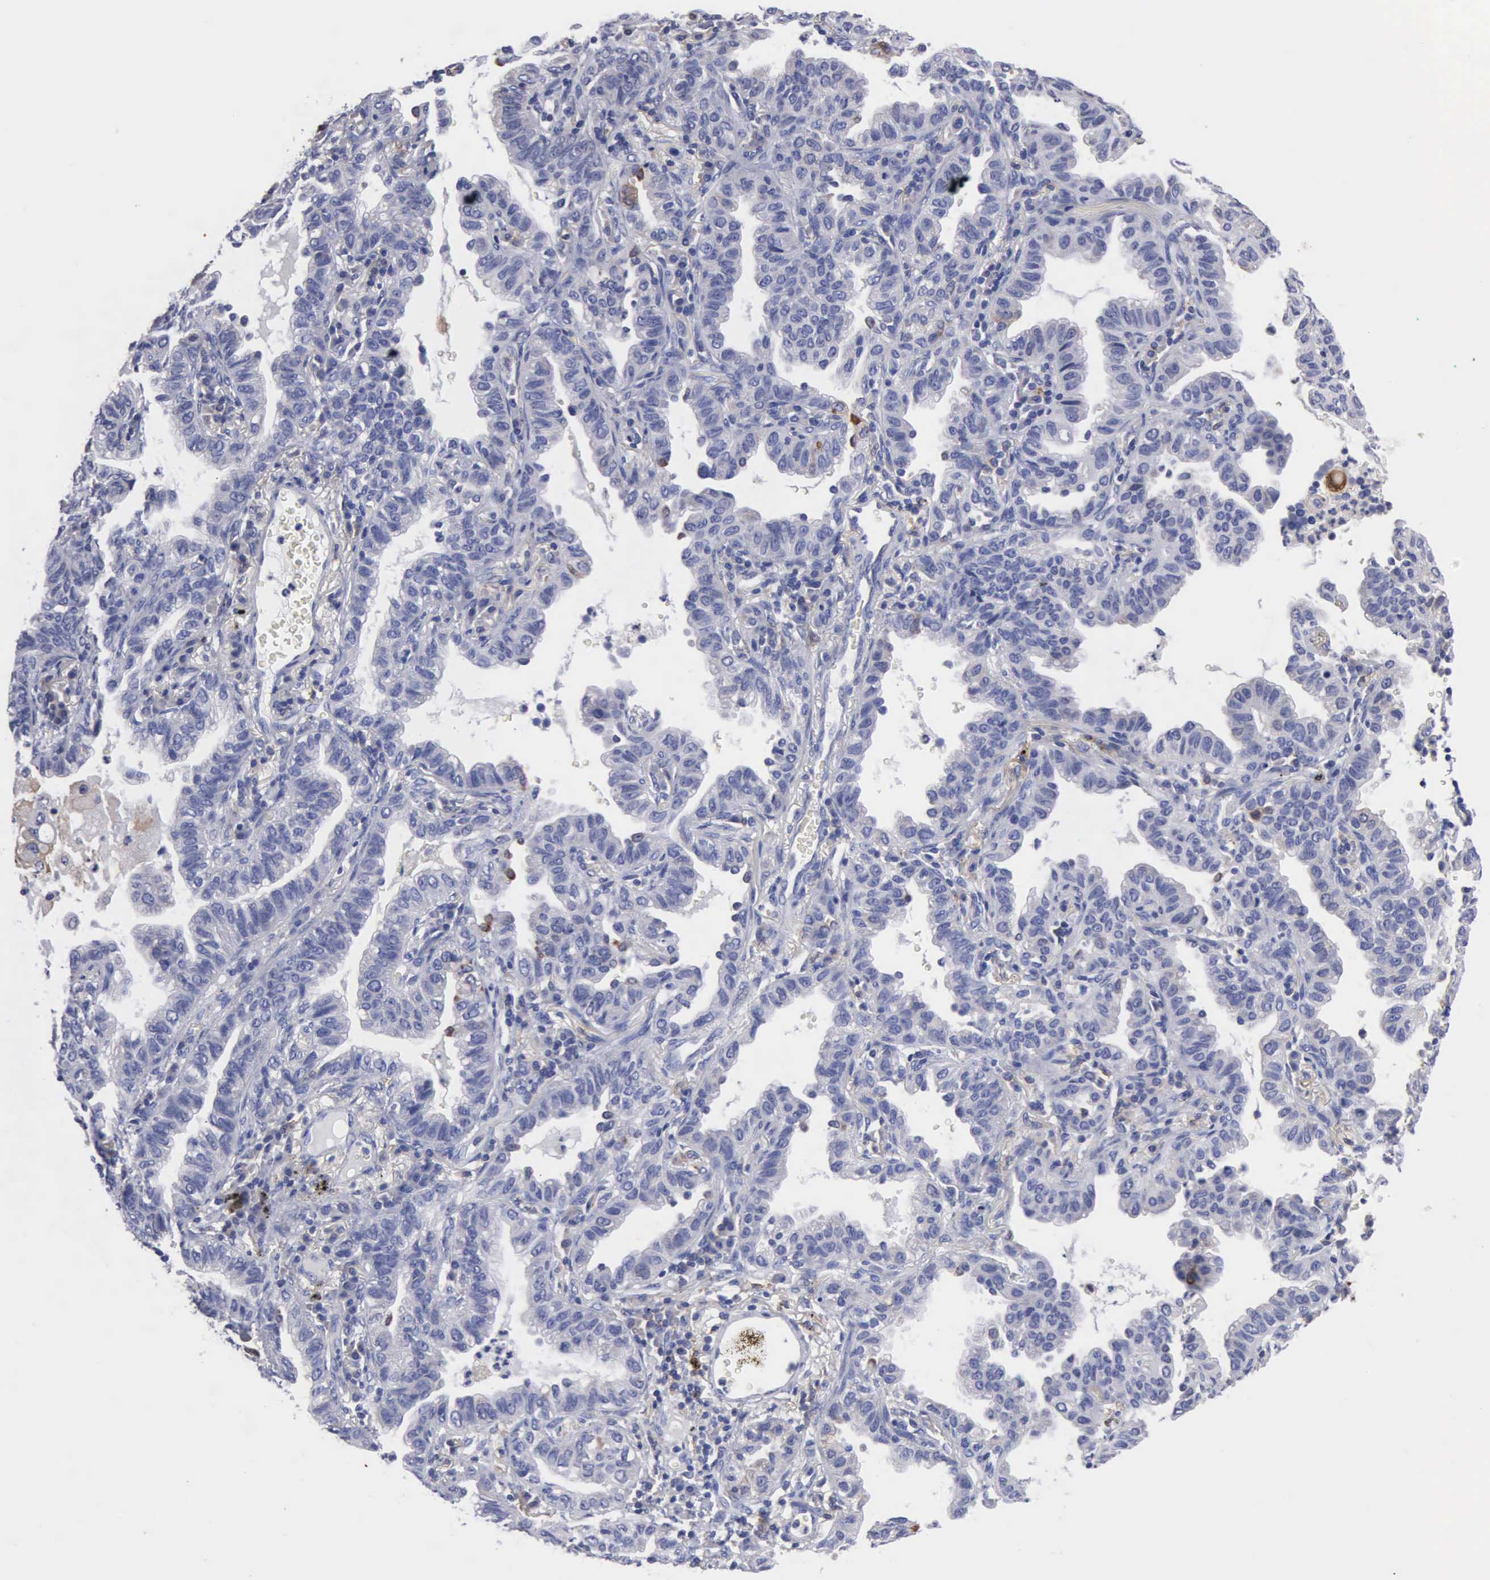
{"staining": {"intensity": "negative", "quantity": "none", "location": "none"}, "tissue": "lung cancer", "cell_type": "Tumor cells", "image_type": "cancer", "snomed": [{"axis": "morphology", "description": "Adenocarcinoma, NOS"}, {"axis": "topography", "description": "Lung"}], "caption": "This is an IHC histopathology image of adenocarcinoma (lung). There is no positivity in tumor cells.", "gene": "PTGS2", "patient": {"sex": "female", "age": 50}}